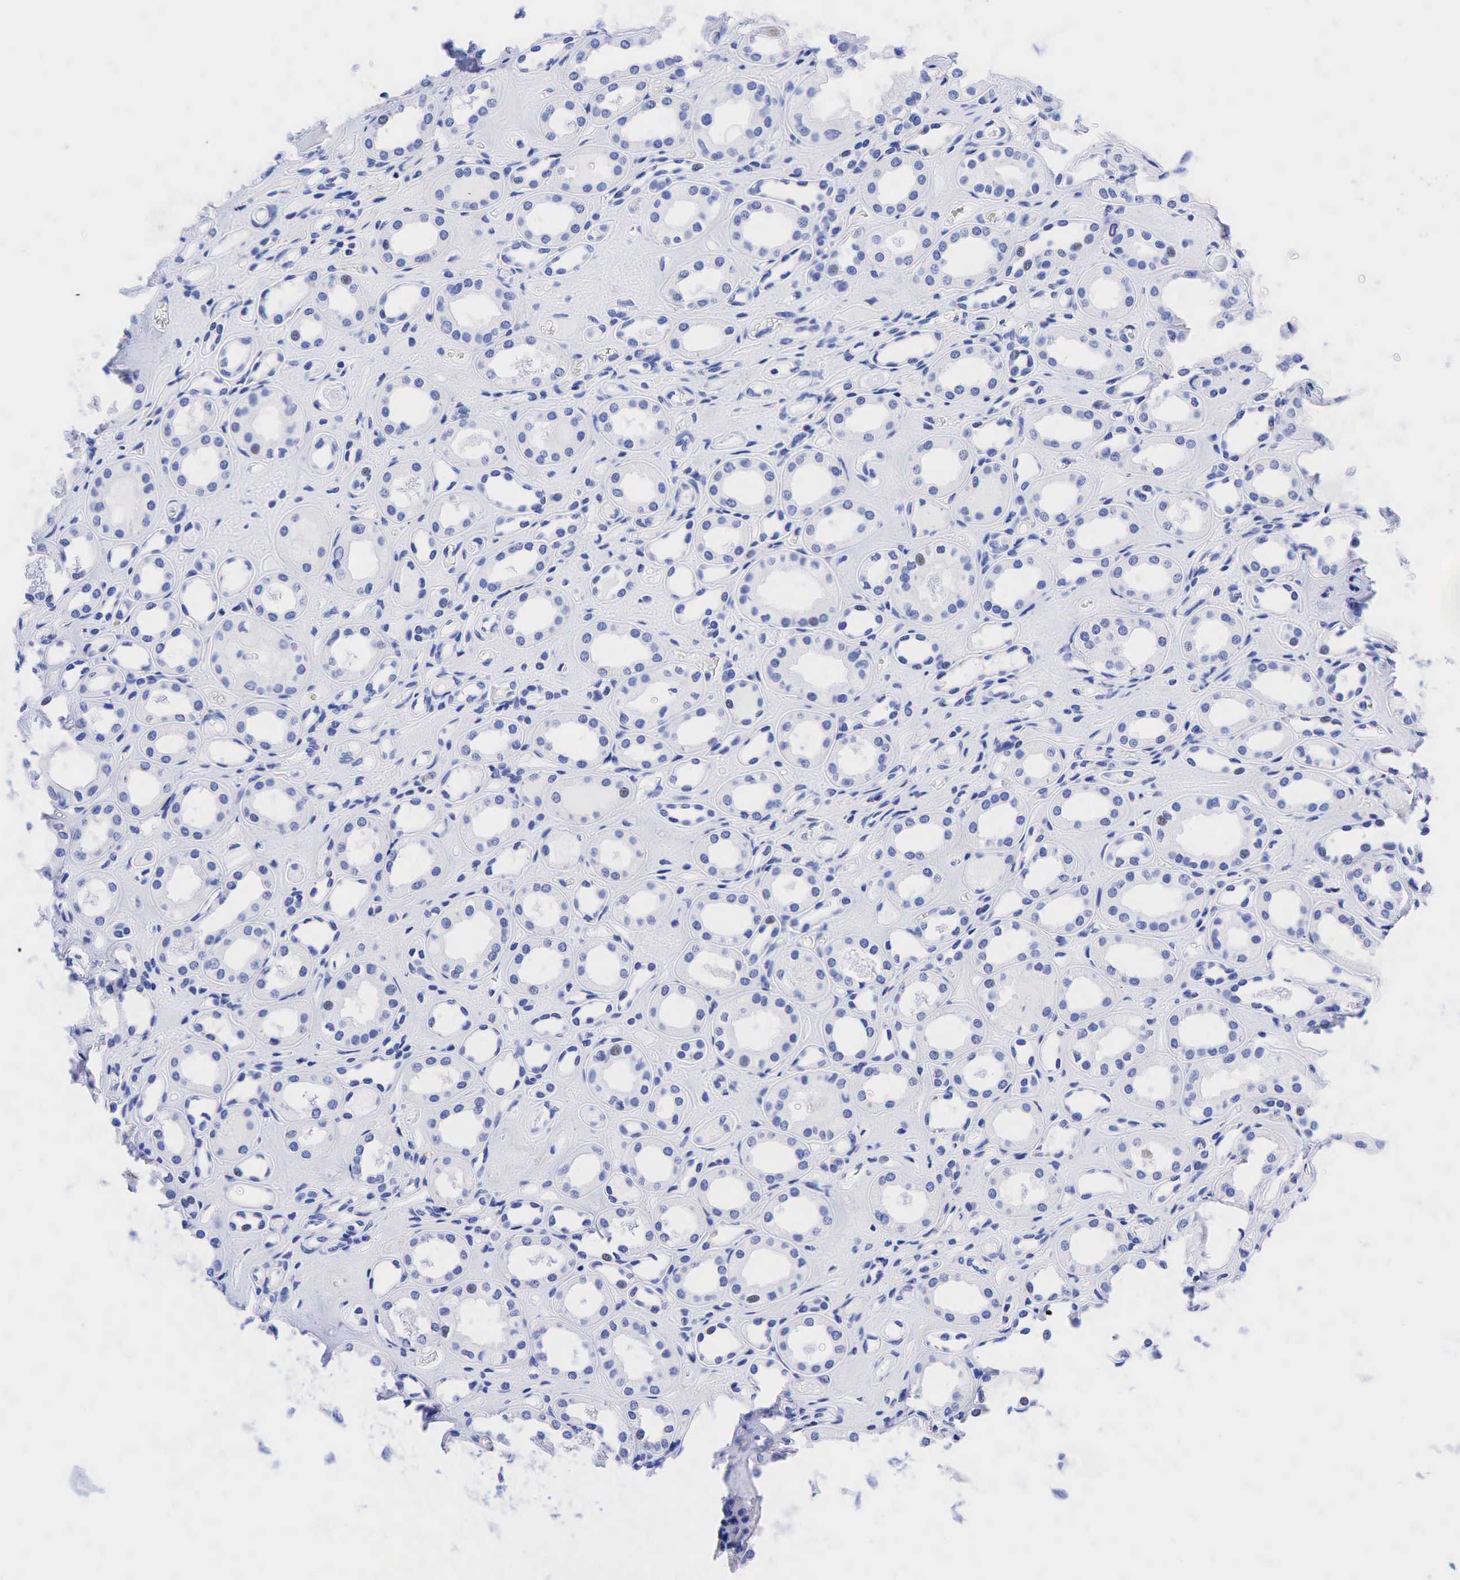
{"staining": {"intensity": "negative", "quantity": "none", "location": "none"}, "tissue": "kidney", "cell_type": "Cells in glomeruli", "image_type": "normal", "snomed": [{"axis": "morphology", "description": "Normal tissue, NOS"}, {"axis": "topography", "description": "Kidney"}], "caption": "Immunohistochemistry (IHC) histopathology image of unremarkable kidney: human kidney stained with DAB (3,3'-diaminobenzidine) demonstrates no significant protein staining in cells in glomeruli.", "gene": "CHGA", "patient": {"sex": "male", "age": 61}}